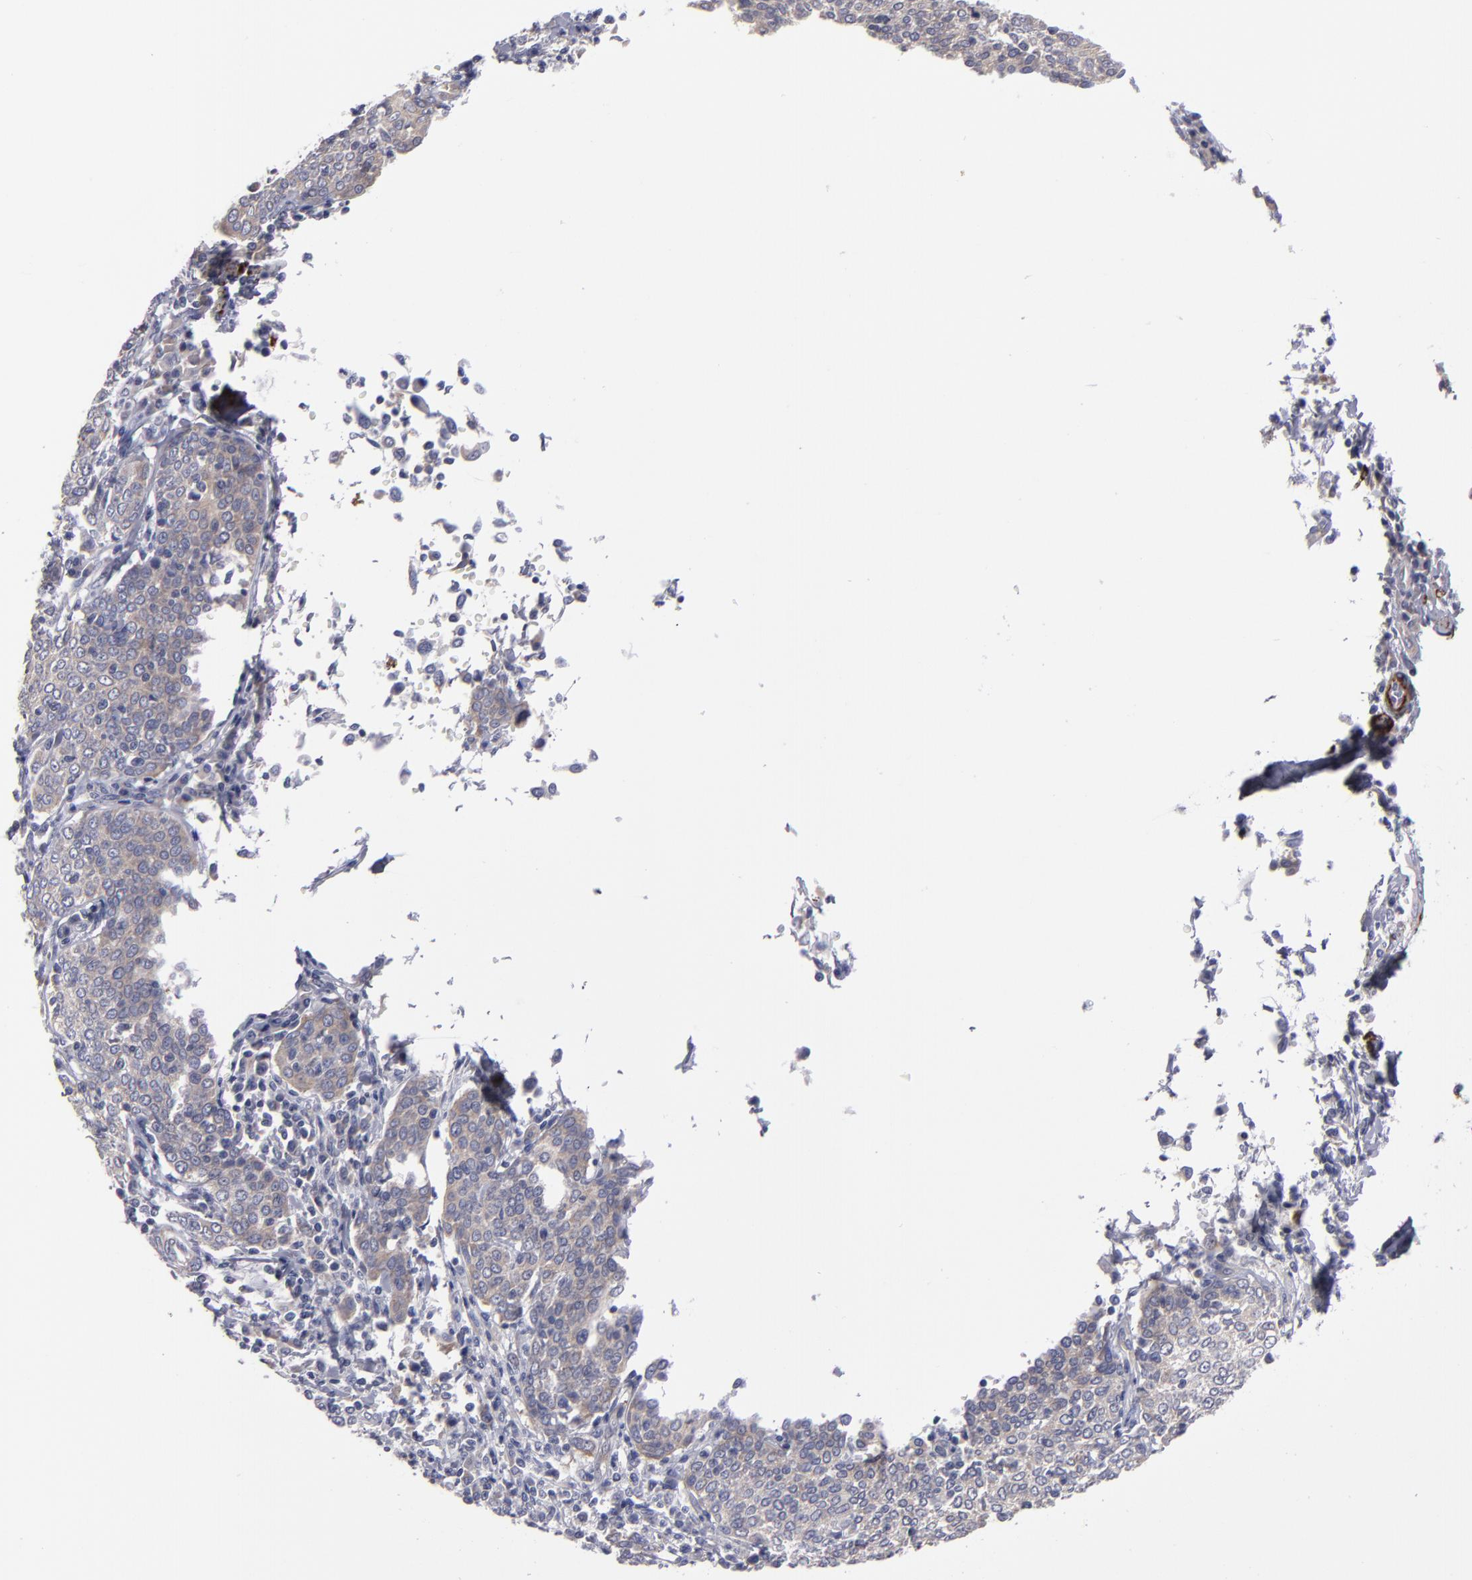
{"staining": {"intensity": "moderate", "quantity": ">75%", "location": "cytoplasmic/membranous"}, "tissue": "cervical cancer", "cell_type": "Tumor cells", "image_type": "cancer", "snomed": [{"axis": "morphology", "description": "Squamous cell carcinoma, NOS"}, {"axis": "topography", "description": "Cervix"}], "caption": "Moderate cytoplasmic/membranous positivity for a protein is present in approximately >75% of tumor cells of cervical cancer using immunohistochemistry (IHC).", "gene": "SLMAP", "patient": {"sex": "female", "age": 40}}